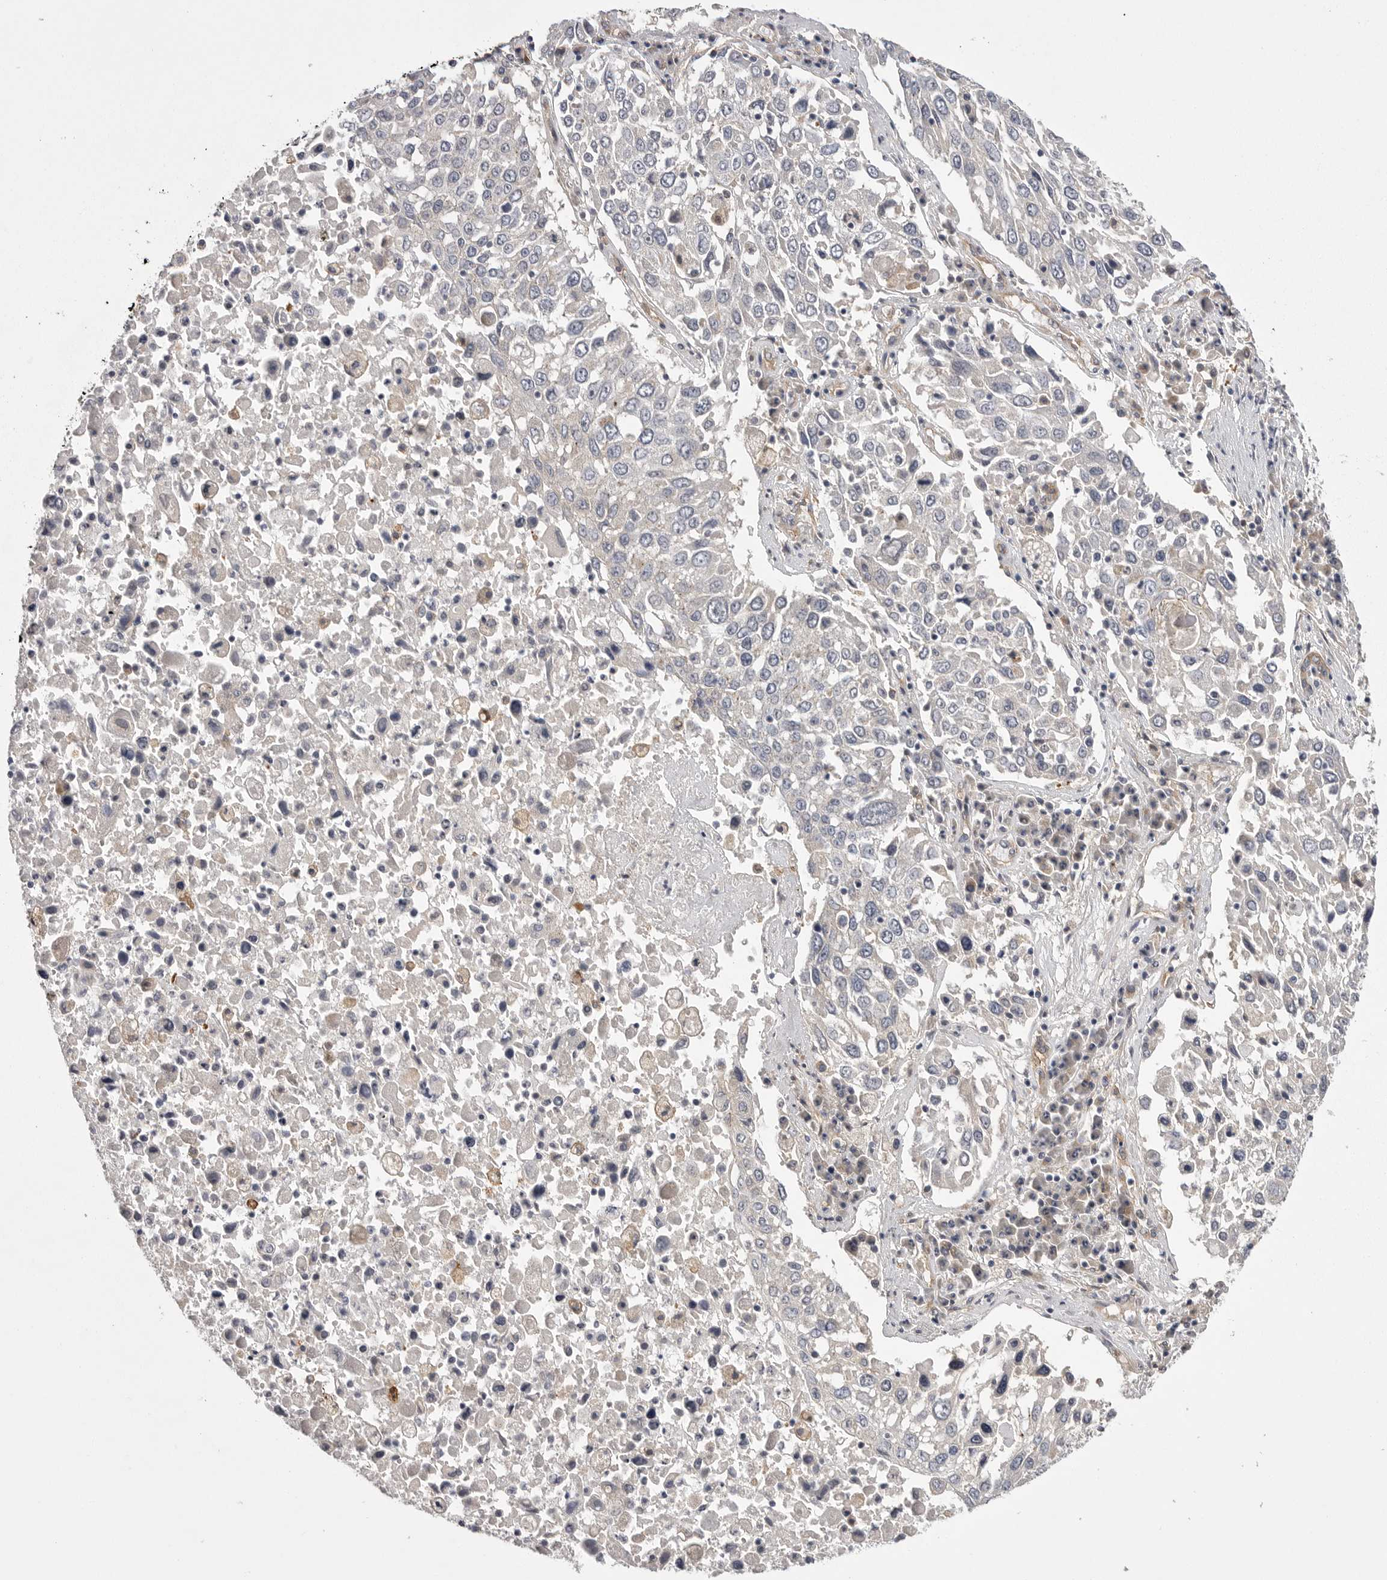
{"staining": {"intensity": "negative", "quantity": "none", "location": "none"}, "tissue": "lung cancer", "cell_type": "Tumor cells", "image_type": "cancer", "snomed": [{"axis": "morphology", "description": "Squamous cell carcinoma, NOS"}, {"axis": "topography", "description": "Lung"}], "caption": "IHC of human lung squamous cell carcinoma exhibits no staining in tumor cells.", "gene": "OSBPL9", "patient": {"sex": "male", "age": 65}}